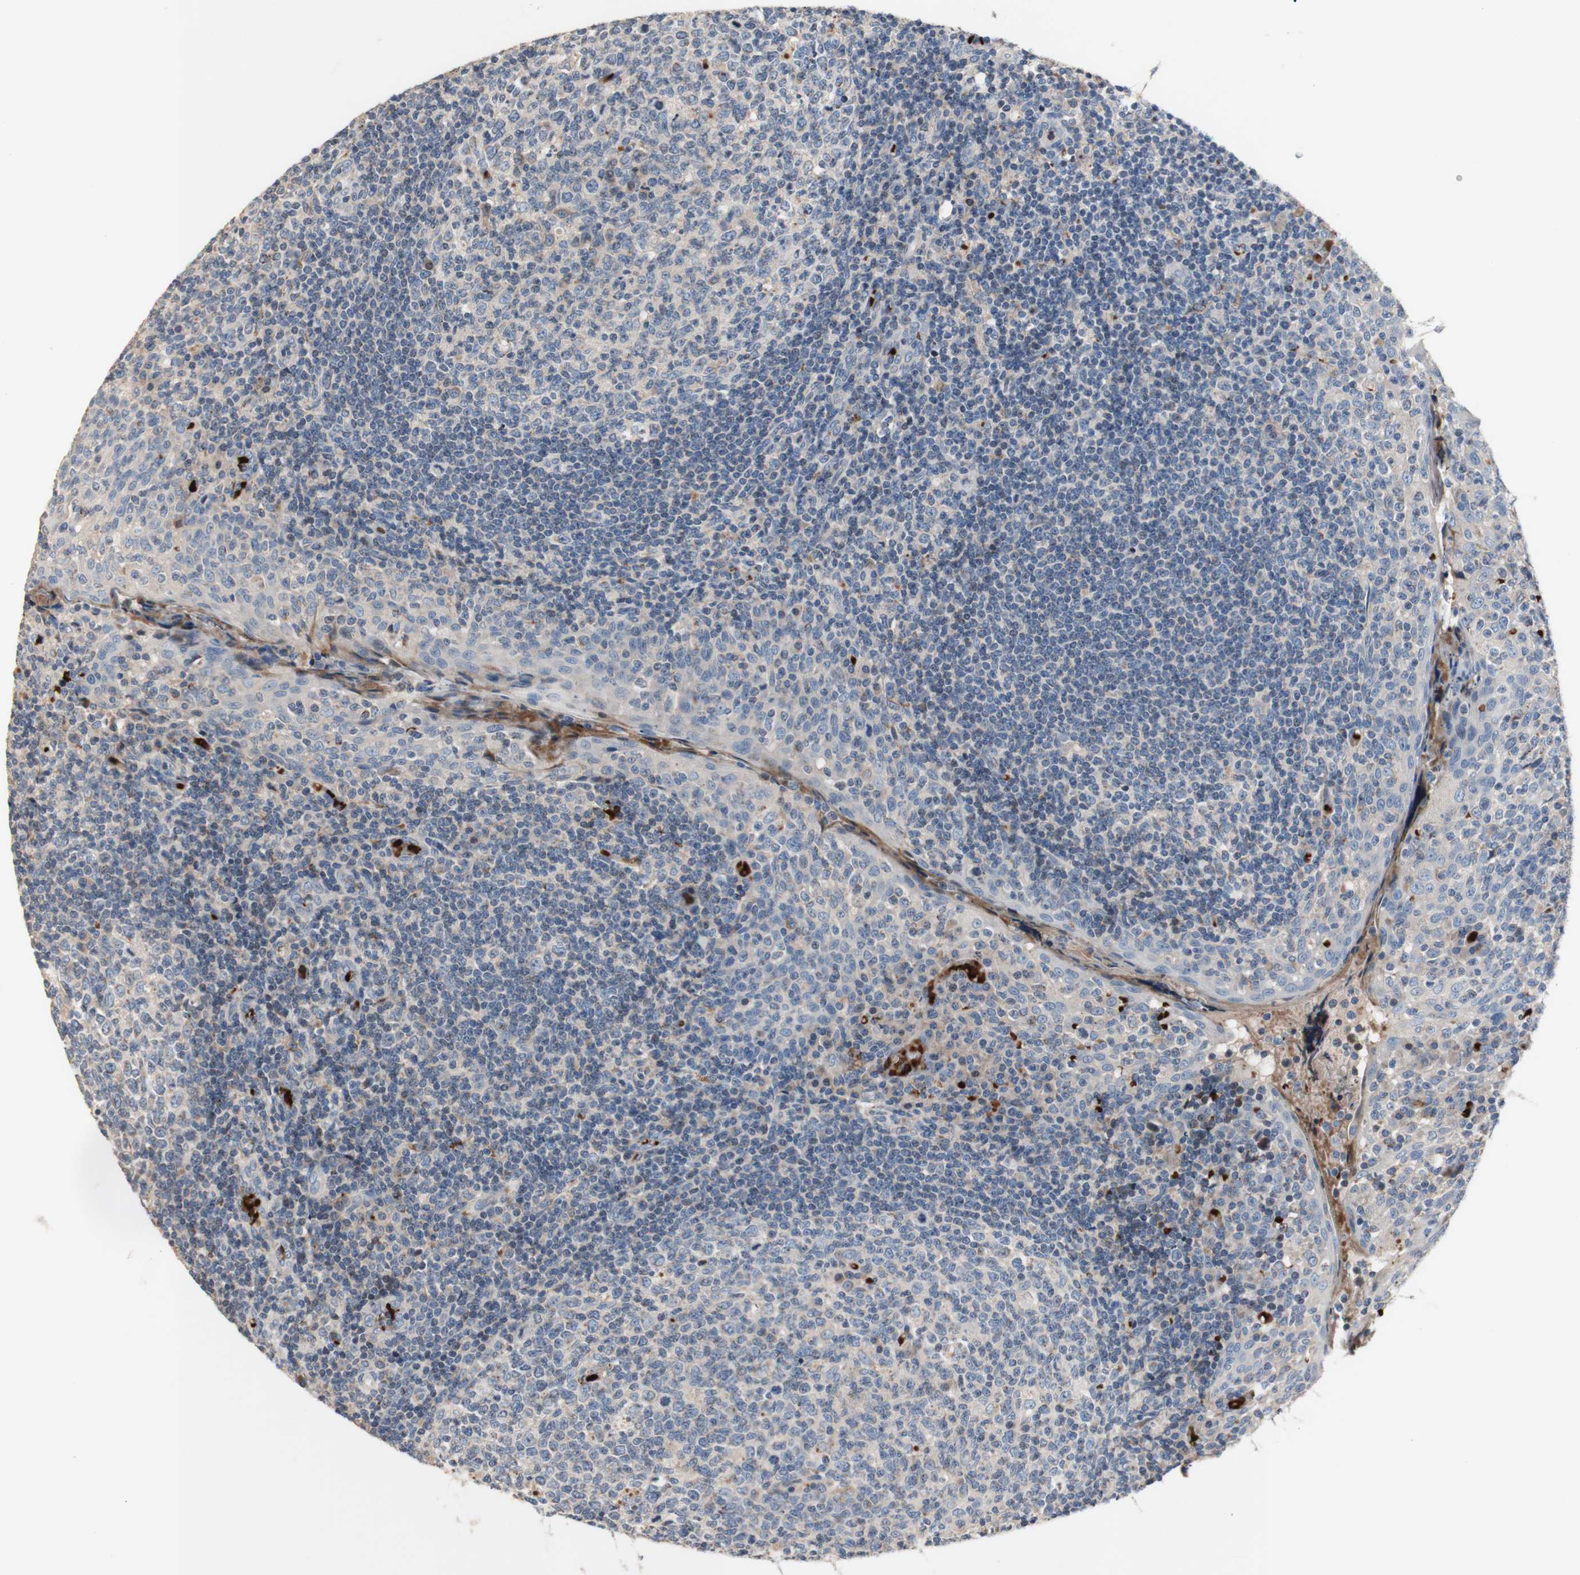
{"staining": {"intensity": "negative", "quantity": "none", "location": "none"}, "tissue": "tonsil", "cell_type": "Germinal center cells", "image_type": "normal", "snomed": [{"axis": "morphology", "description": "Normal tissue, NOS"}, {"axis": "topography", "description": "Tonsil"}], "caption": "This is a photomicrograph of immunohistochemistry (IHC) staining of unremarkable tonsil, which shows no positivity in germinal center cells.", "gene": "CDON", "patient": {"sex": "female", "age": 19}}